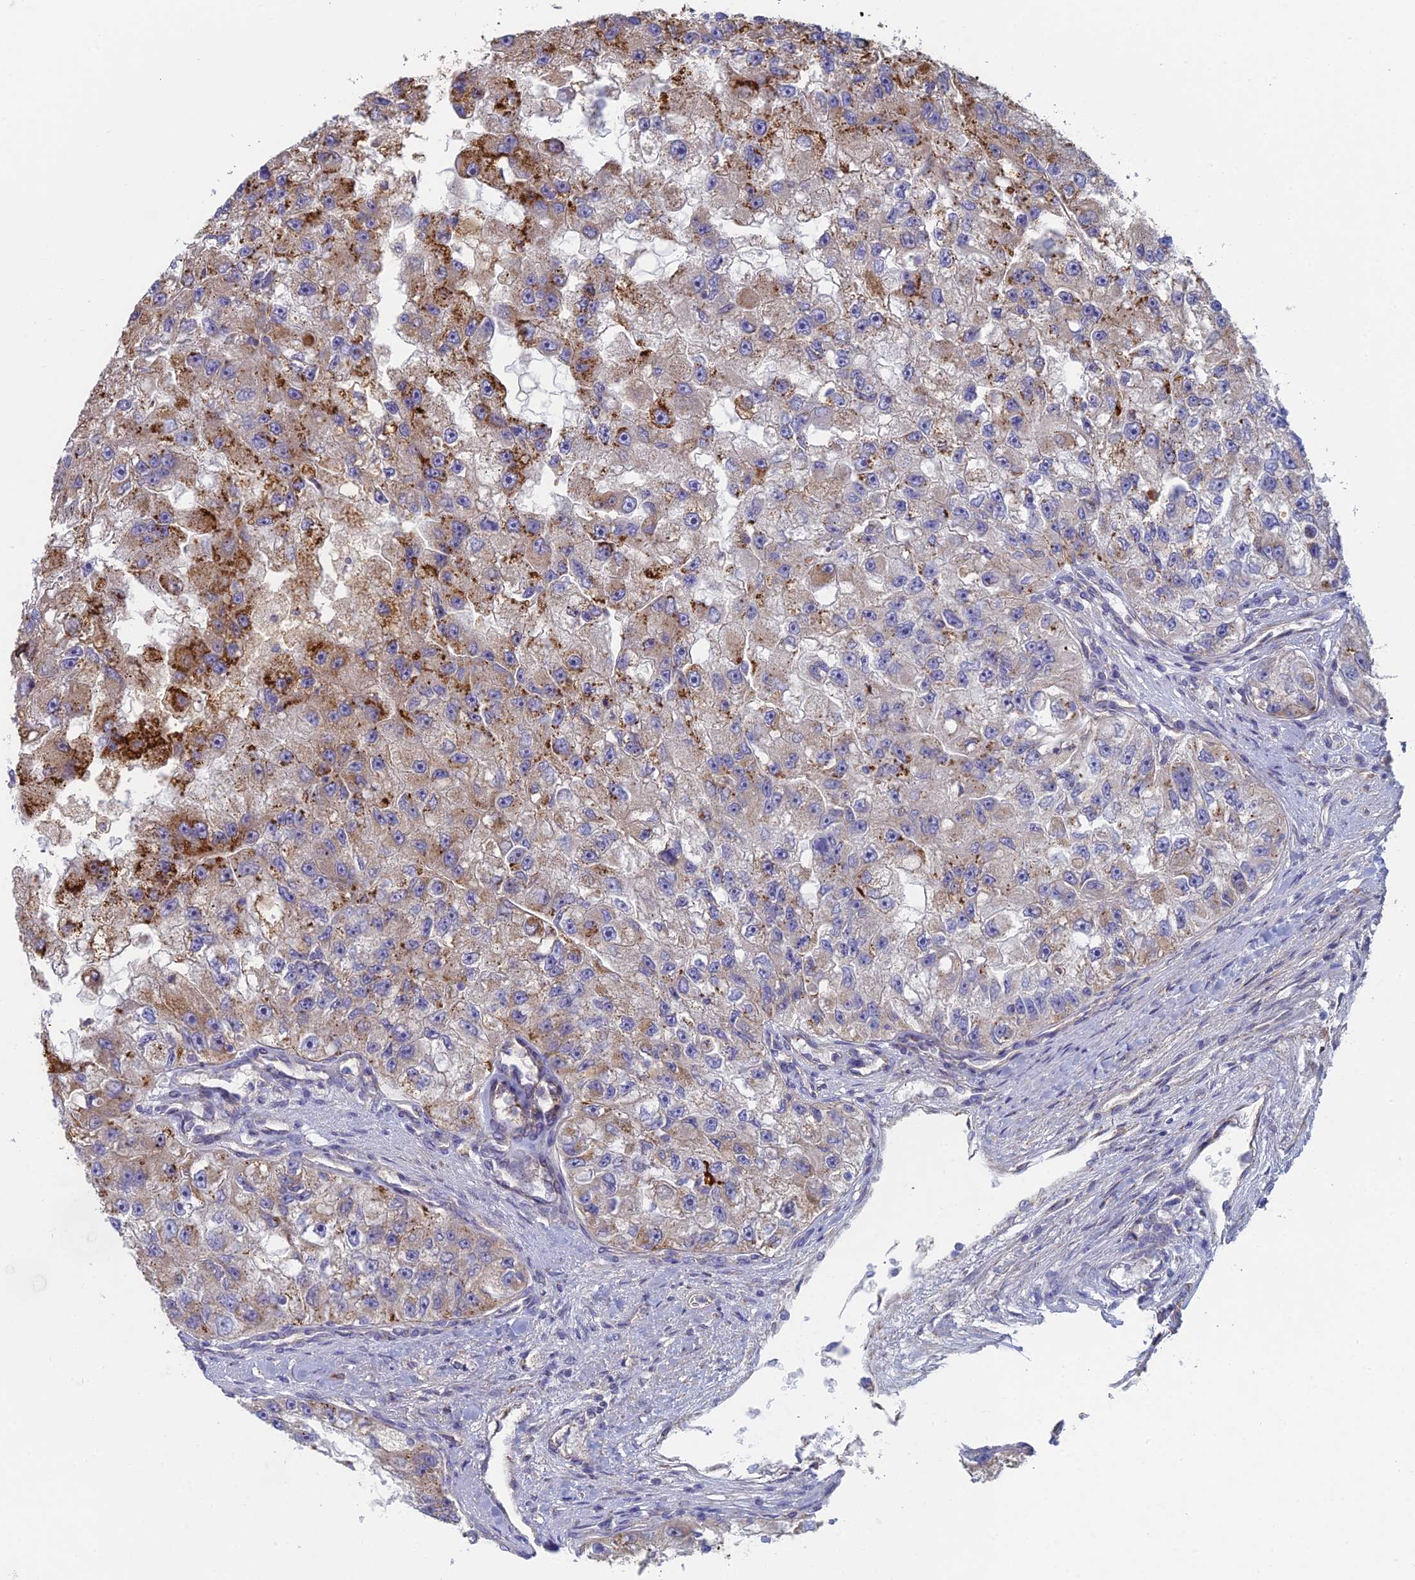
{"staining": {"intensity": "strong", "quantity": "<25%", "location": "cytoplasmic/membranous"}, "tissue": "renal cancer", "cell_type": "Tumor cells", "image_type": "cancer", "snomed": [{"axis": "morphology", "description": "Adenocarcinoma, NOS"}, {"axis": "topography", "description": "Kidney"}], "caption": "Protein analysis of renal cancer tissue displays strong cytoplasmic/membranous staining in about <25% of tumor cells.", "gene": "IFTAP", "patient": {"sex": "male", "age": 63}}